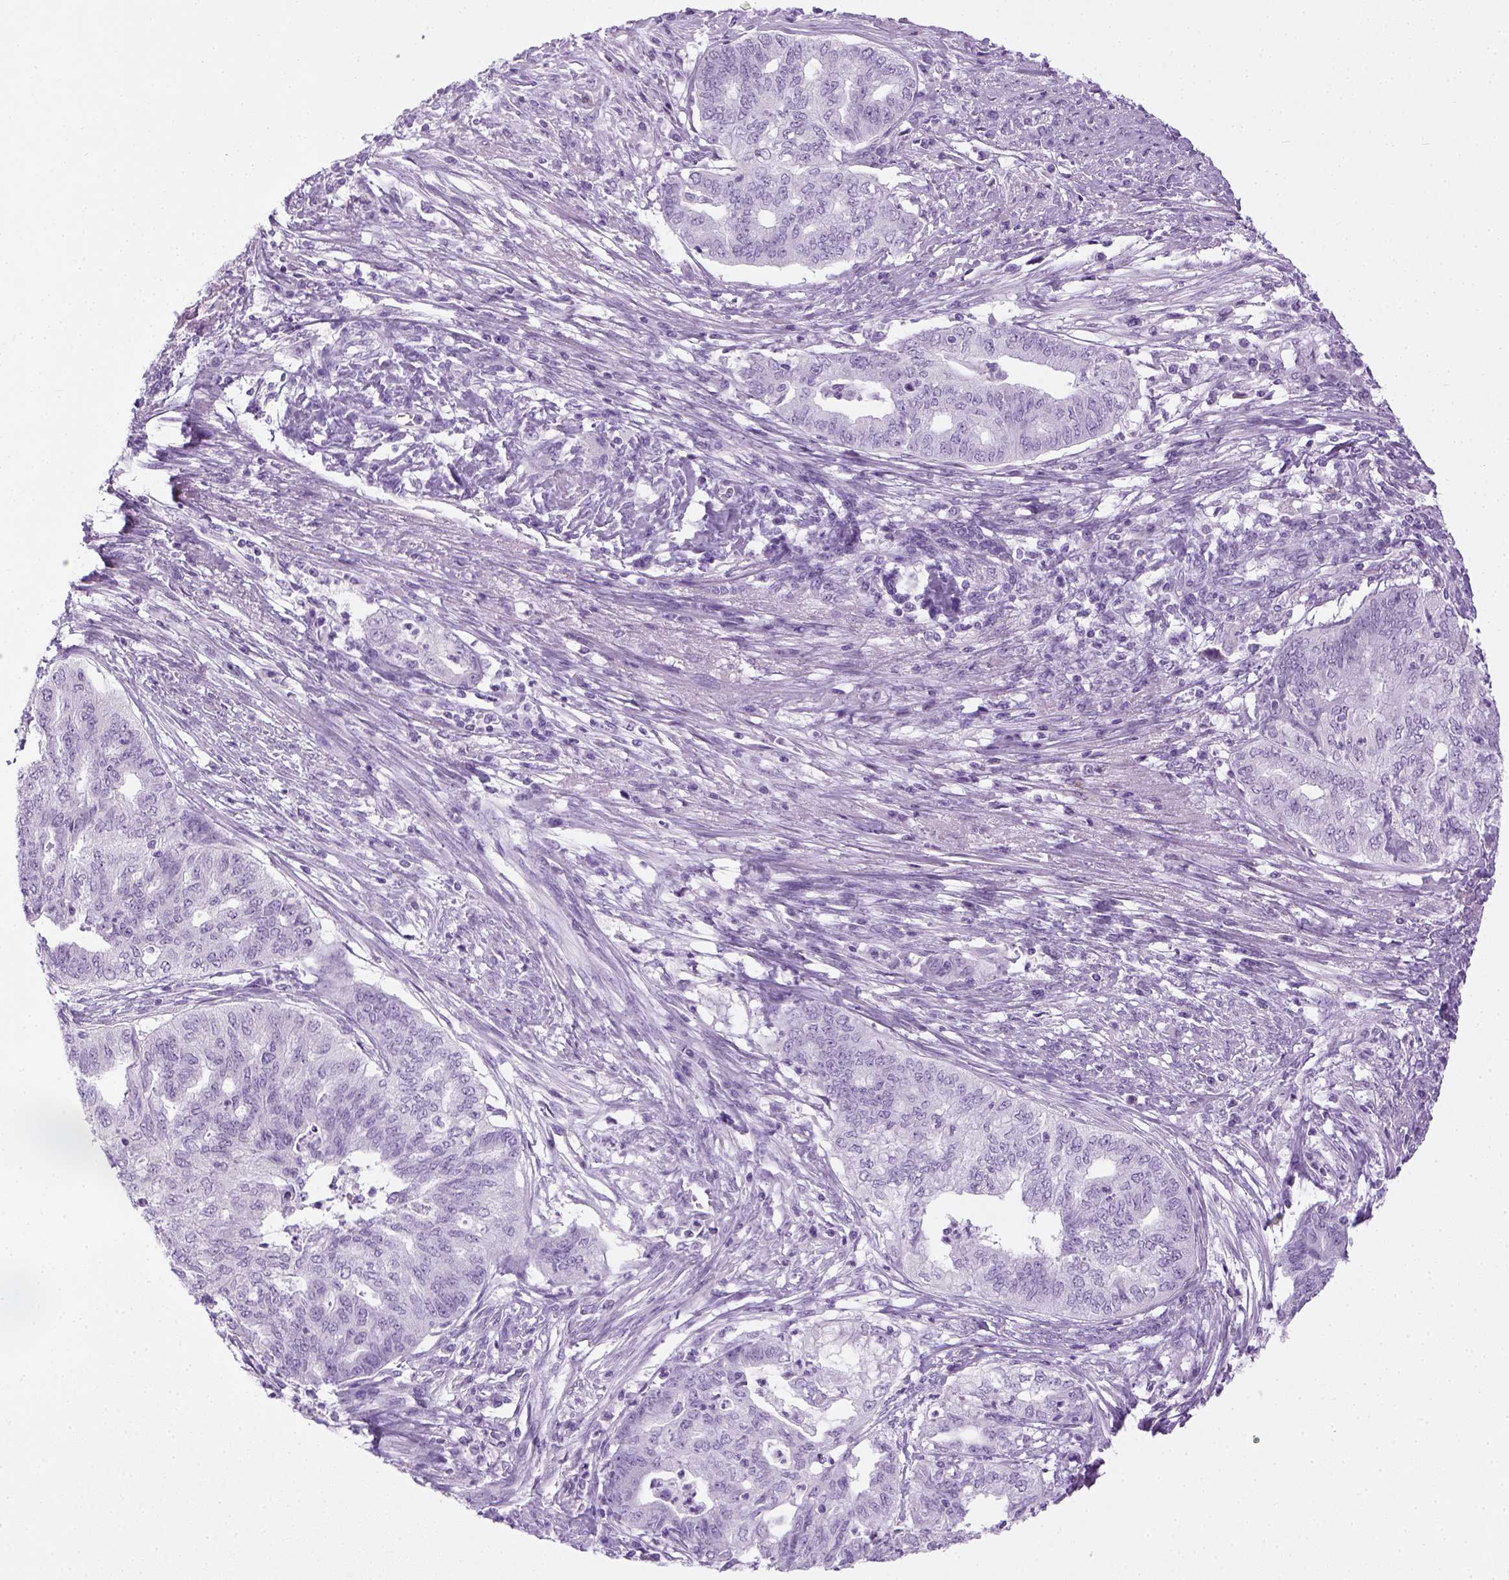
{"staining": {"intensity": "negative", "quantity": "none", "location": "none"}, "tissue": "endometrial cancer", "cell_type": "Tumor cells", "image_type": "cancer", "snomed": [{"axis": "morphology", "description": "Adenocarcinoma, NOS"}, {"axis": "topography", "description": "Endometrium"}], "caption": "Tumor cells are negative for protein expression in human endometrial cancer.", "gene": "LGSN", "patient": {"sex": "female", "age": 79}}